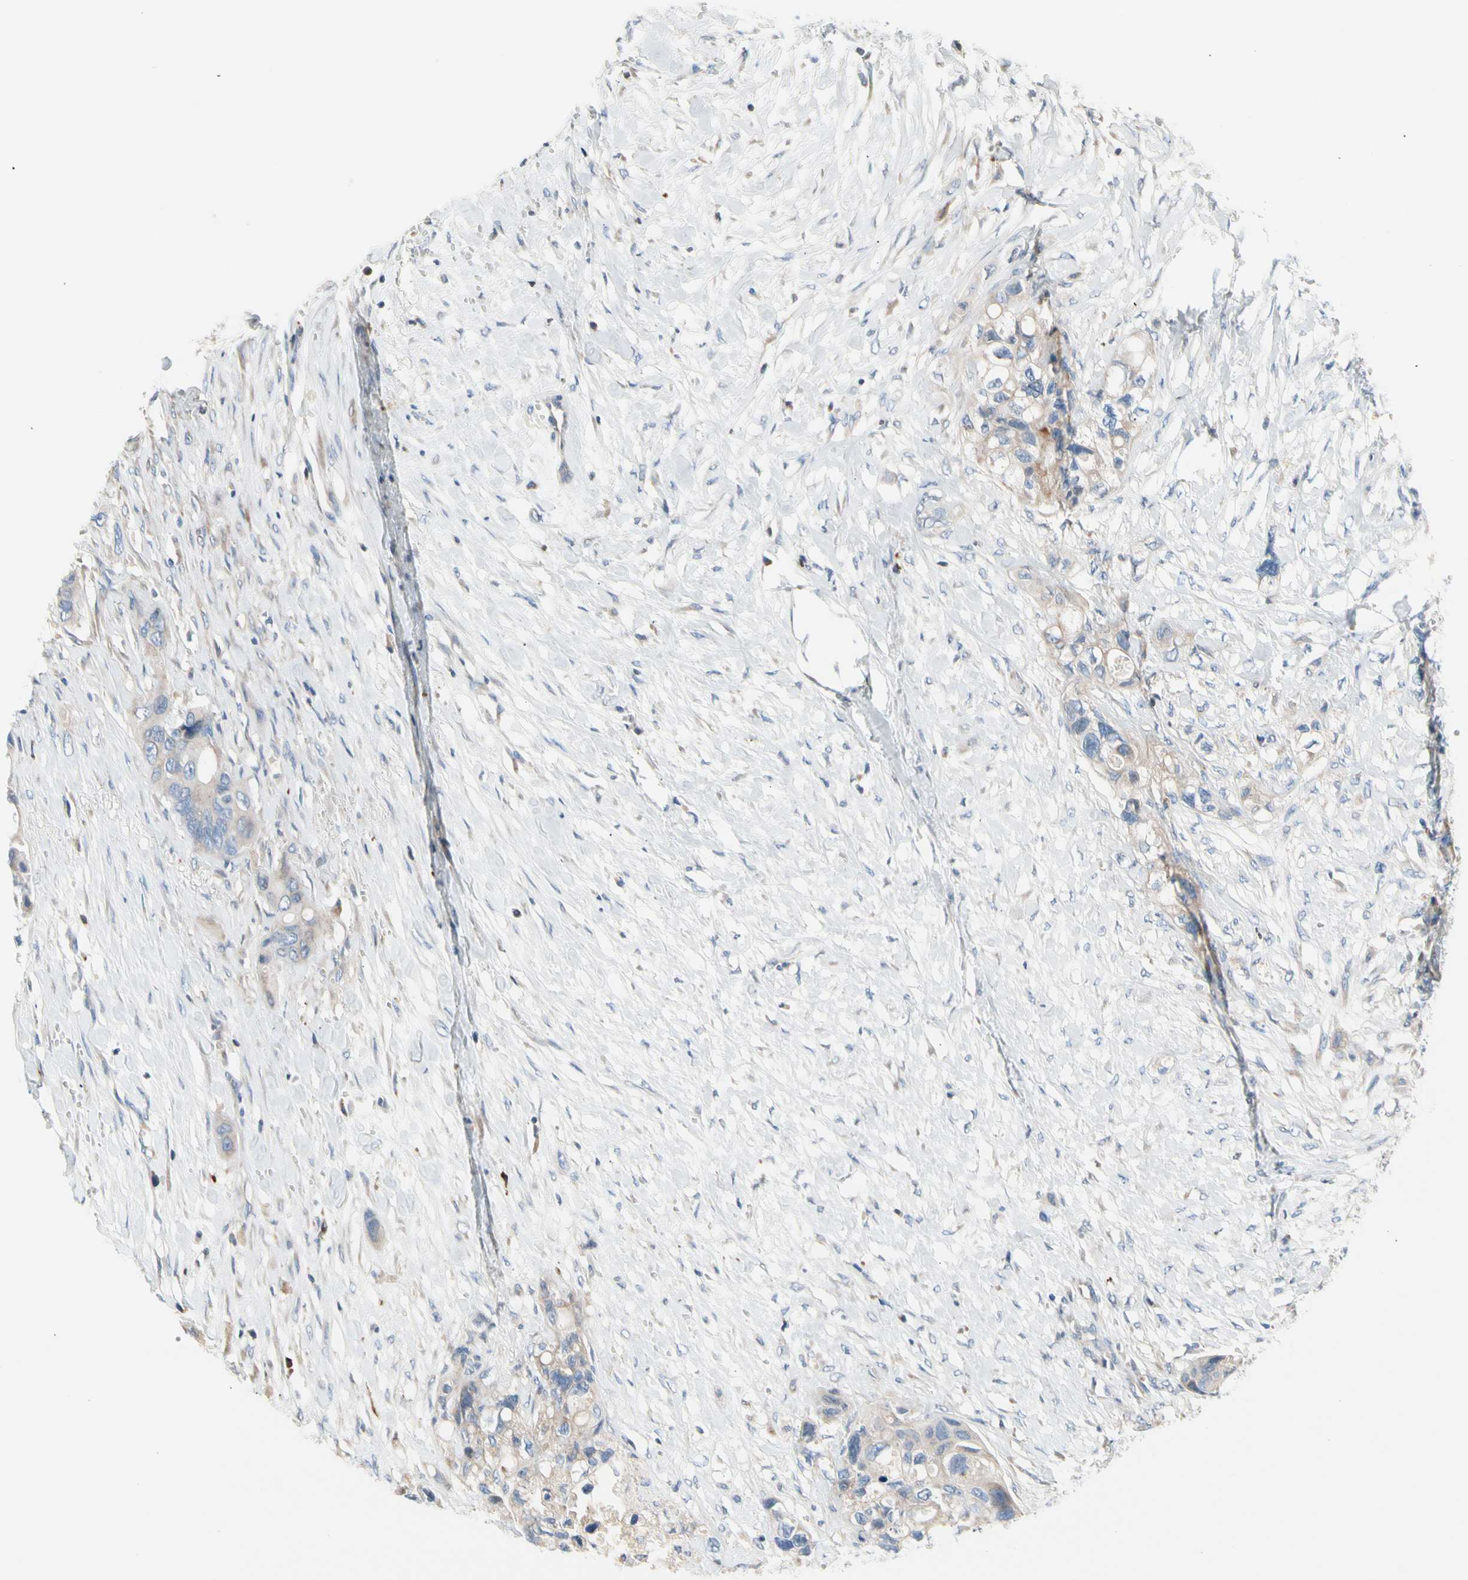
{"staining": {"intensity": "weak", "quantity": ">75%", "location": "cytoplasmic/membranous"}, "tissue": "colorectal cancer", "cell_type": "Tumor cells", "image_type": "cancer", "snomed": [{"axis": "morphology", "description": "Adenocarcinoma, NOS"}, {"axis": "topography", "description": "Colon"}], "caption": "This histopathology image exhibits immunohistochemistry staining of colorectal cancer, with low weak cytoplasmic/membranous staining in approximately >75% of tumor cells.", "gene": "MAP3K3", "patient": {"sex": "female", "age": 57}}